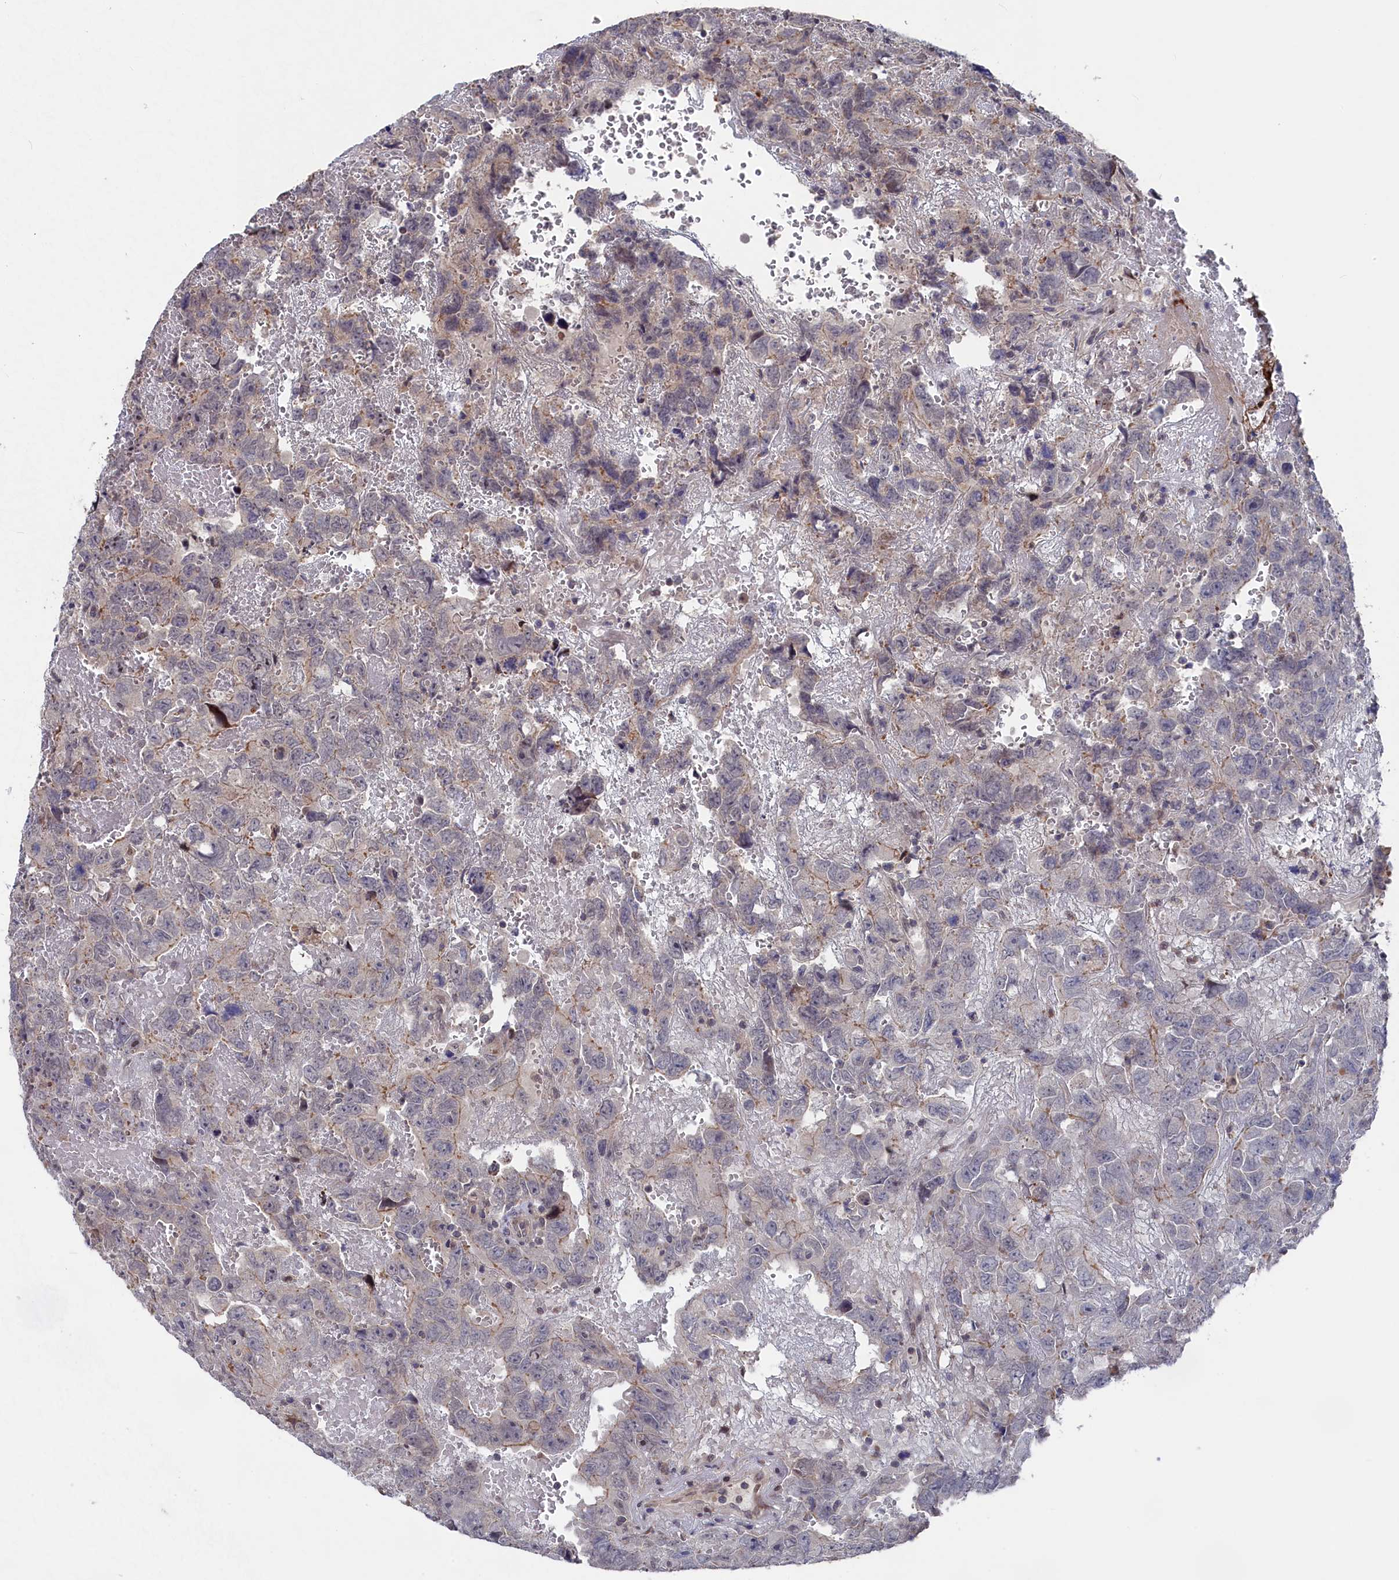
{"staining": {"intensity": "weak", "quantity": "<25%", "location": "cytoplasmic/membranous"}, "tissue": "testis cancer", "cell_type": "Tumor cells", "image_type": "cancer", "snomed": [{"axis": "morphology", "description": "Carcinoma, Embryonal, NOS"}, {"axis": "topography", "description": "Testis"}], "caption": "The IHC photomicrograph has no significant staining in tumor cells of testis embryonal carcinoma tissue.", "gene": "TMC5", "patient": {"sex": "male", "age": 45}}